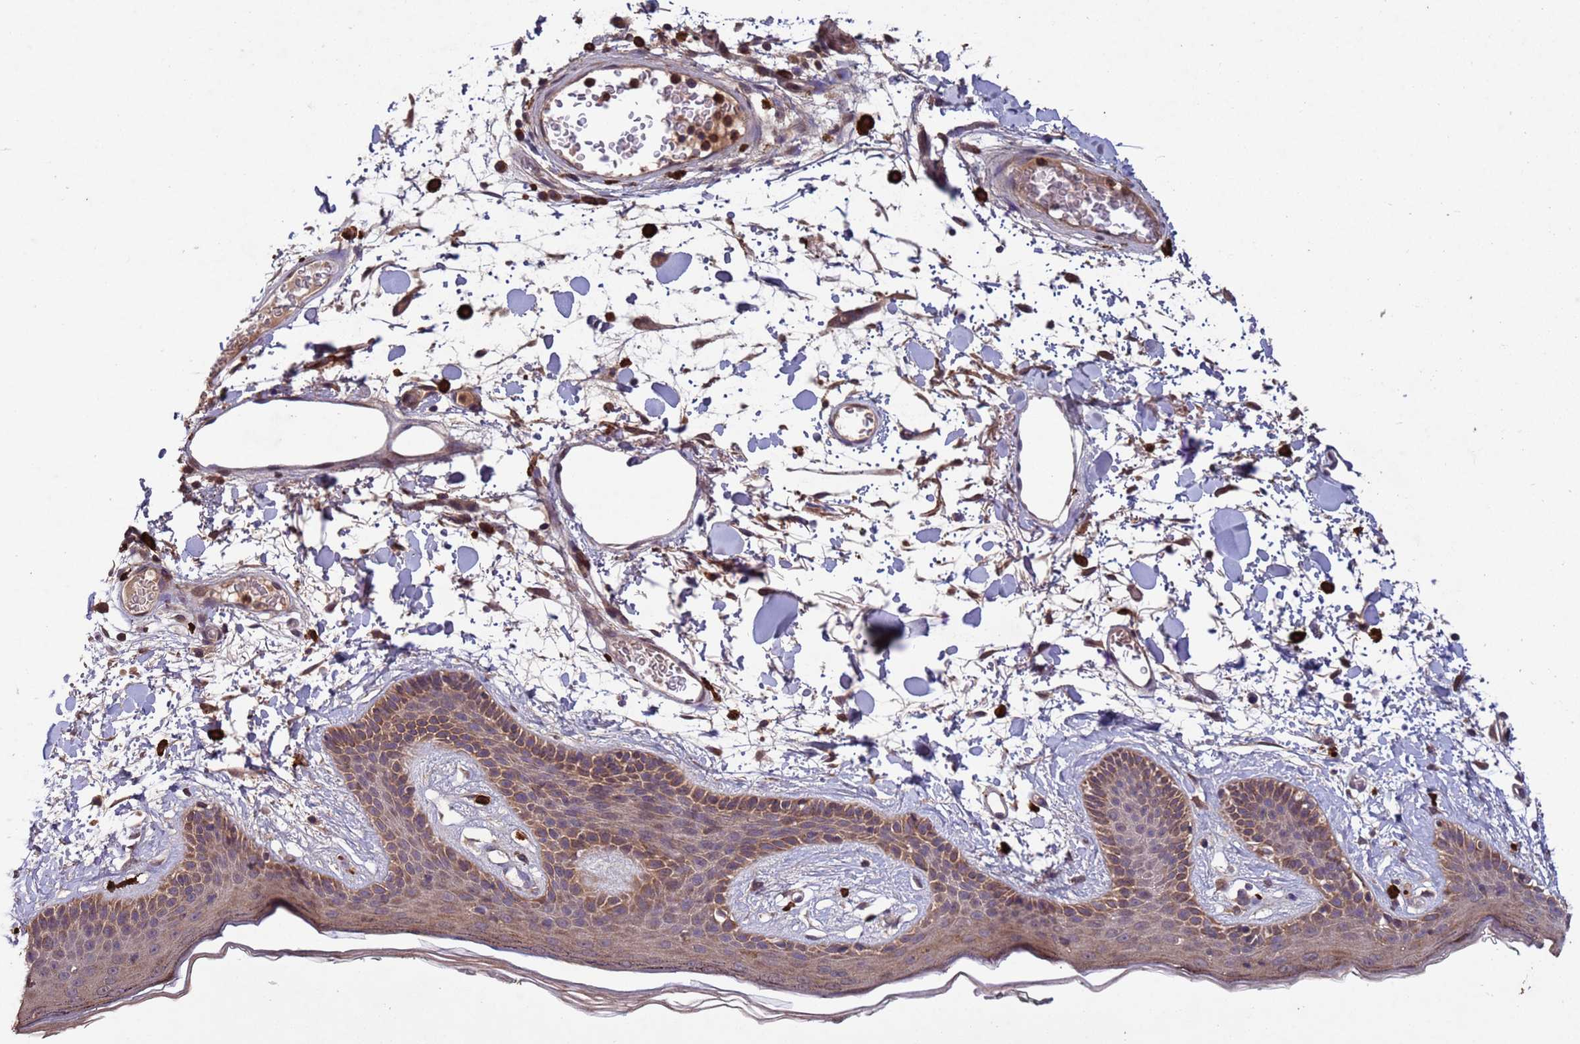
{"staining": {"intensity": "moderate", "quantity": ">75%", "location": "cytoplasmic/membranous"}, "tissue": "skin", "cell_type": "Fibroblasts", "image_type": "normal", "snomed": [{"axis": "morphology", "description": "Normal tissue, NOS"}, {"axis": "topography", "description": "Skin"}], "caption": "High-power microscopy captured an IHC photomicrograph of benign skin, revealing moderate cytoplasmic/membranous positivity in approximately >75% of fibroblasts.", "gene": "FASTKD1", "patient": {"sex": "male", "age": 79}}